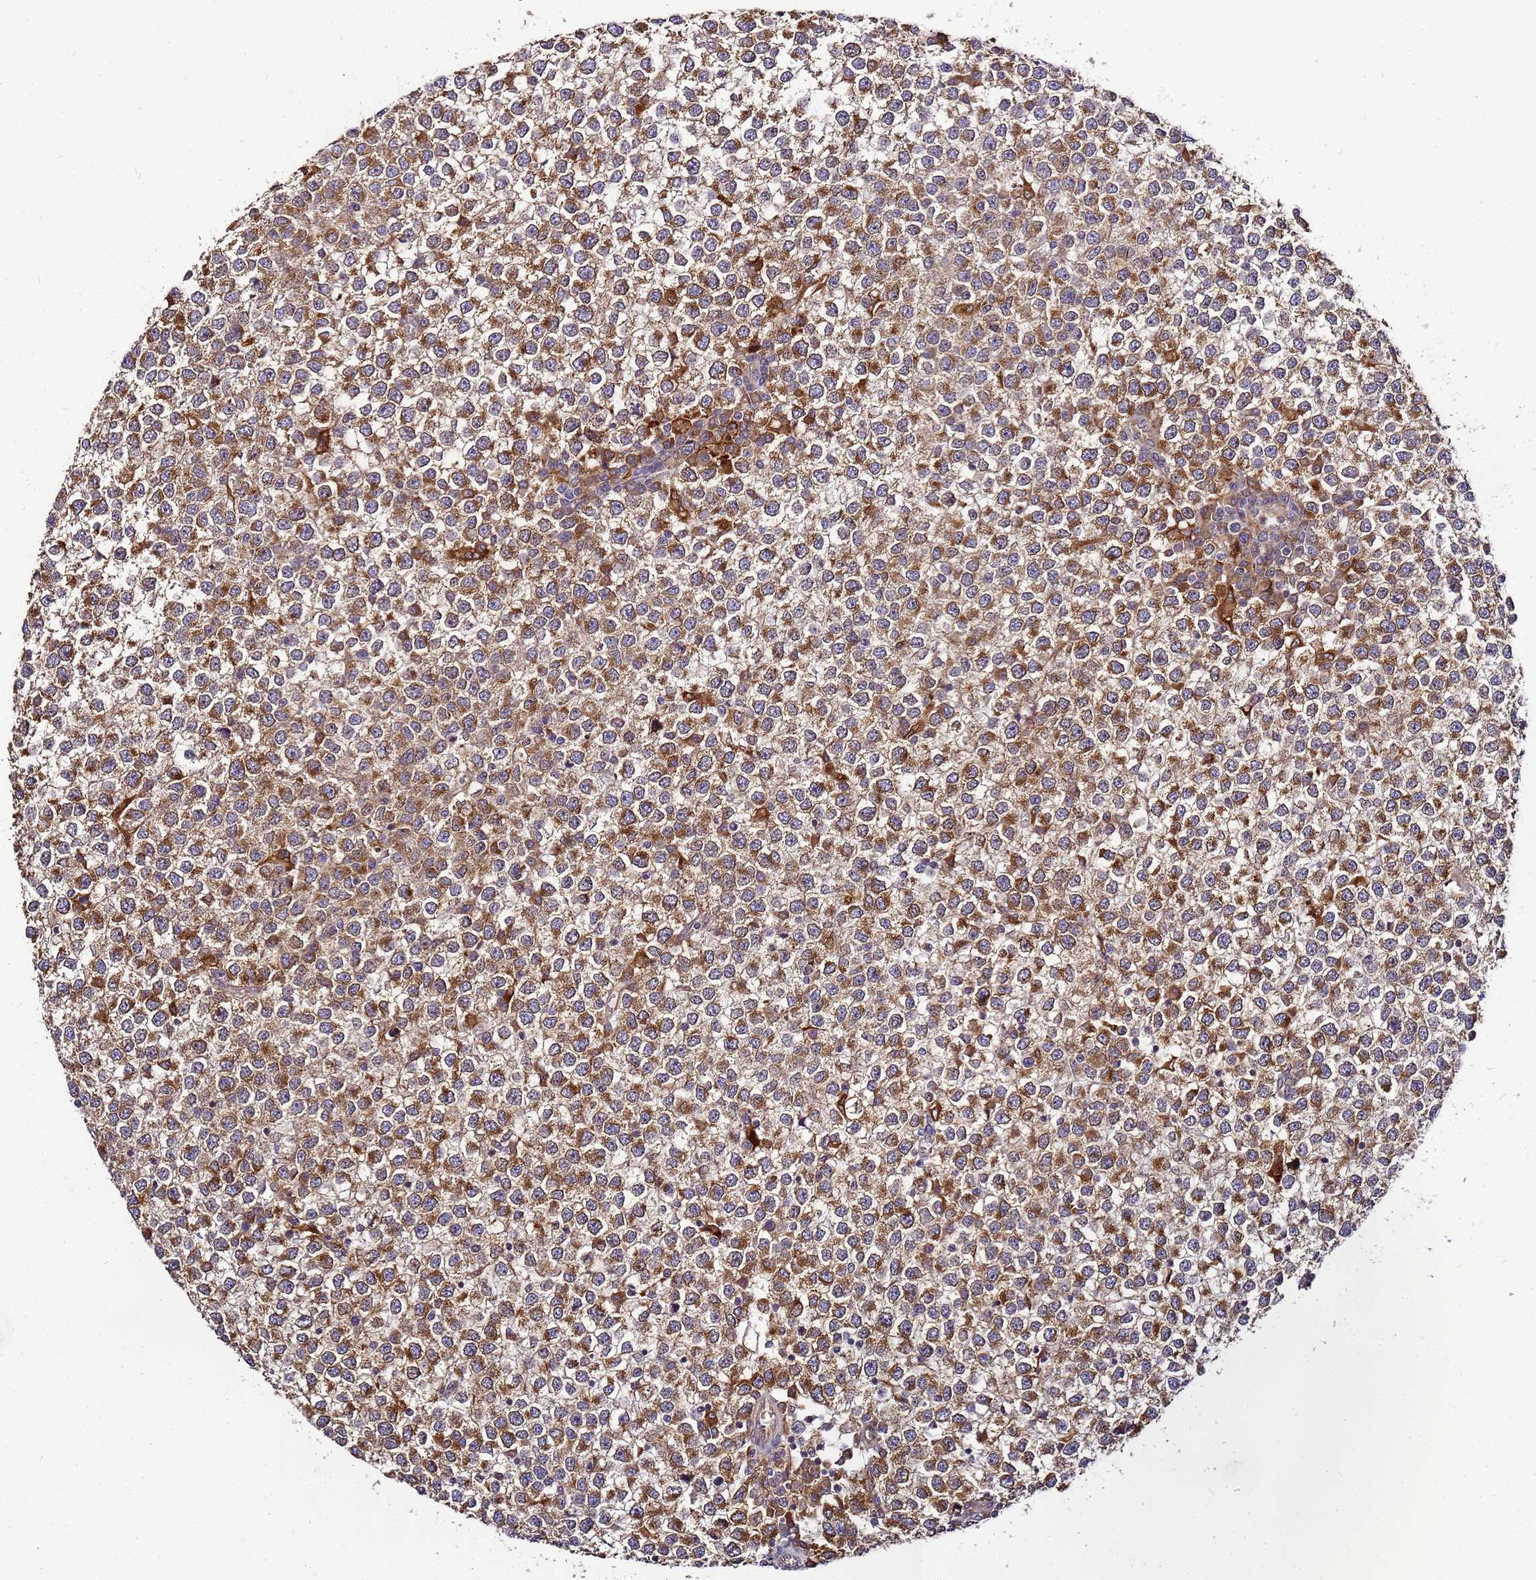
{"staining": {"intensity": "moderate", "quantity": ">75%", "location": "cytoplasmic/membranous"}, "tissue": "testis cancer", "cell_type": "Tumor cells", "image_type": "cancer", "snomed": [{"axis": "morphology", "description": "Seminoma, NOS"}, {"axis": "topography", "description": "Testis"}], "caption": "Brown immunohistochemical staining in human seminoma (testis) shows moderate cytoplasmic/membranous expression in about >75% of tumor cells.", "gene": "ADPGK", "patient": {"sex": "male", "age": 65}}